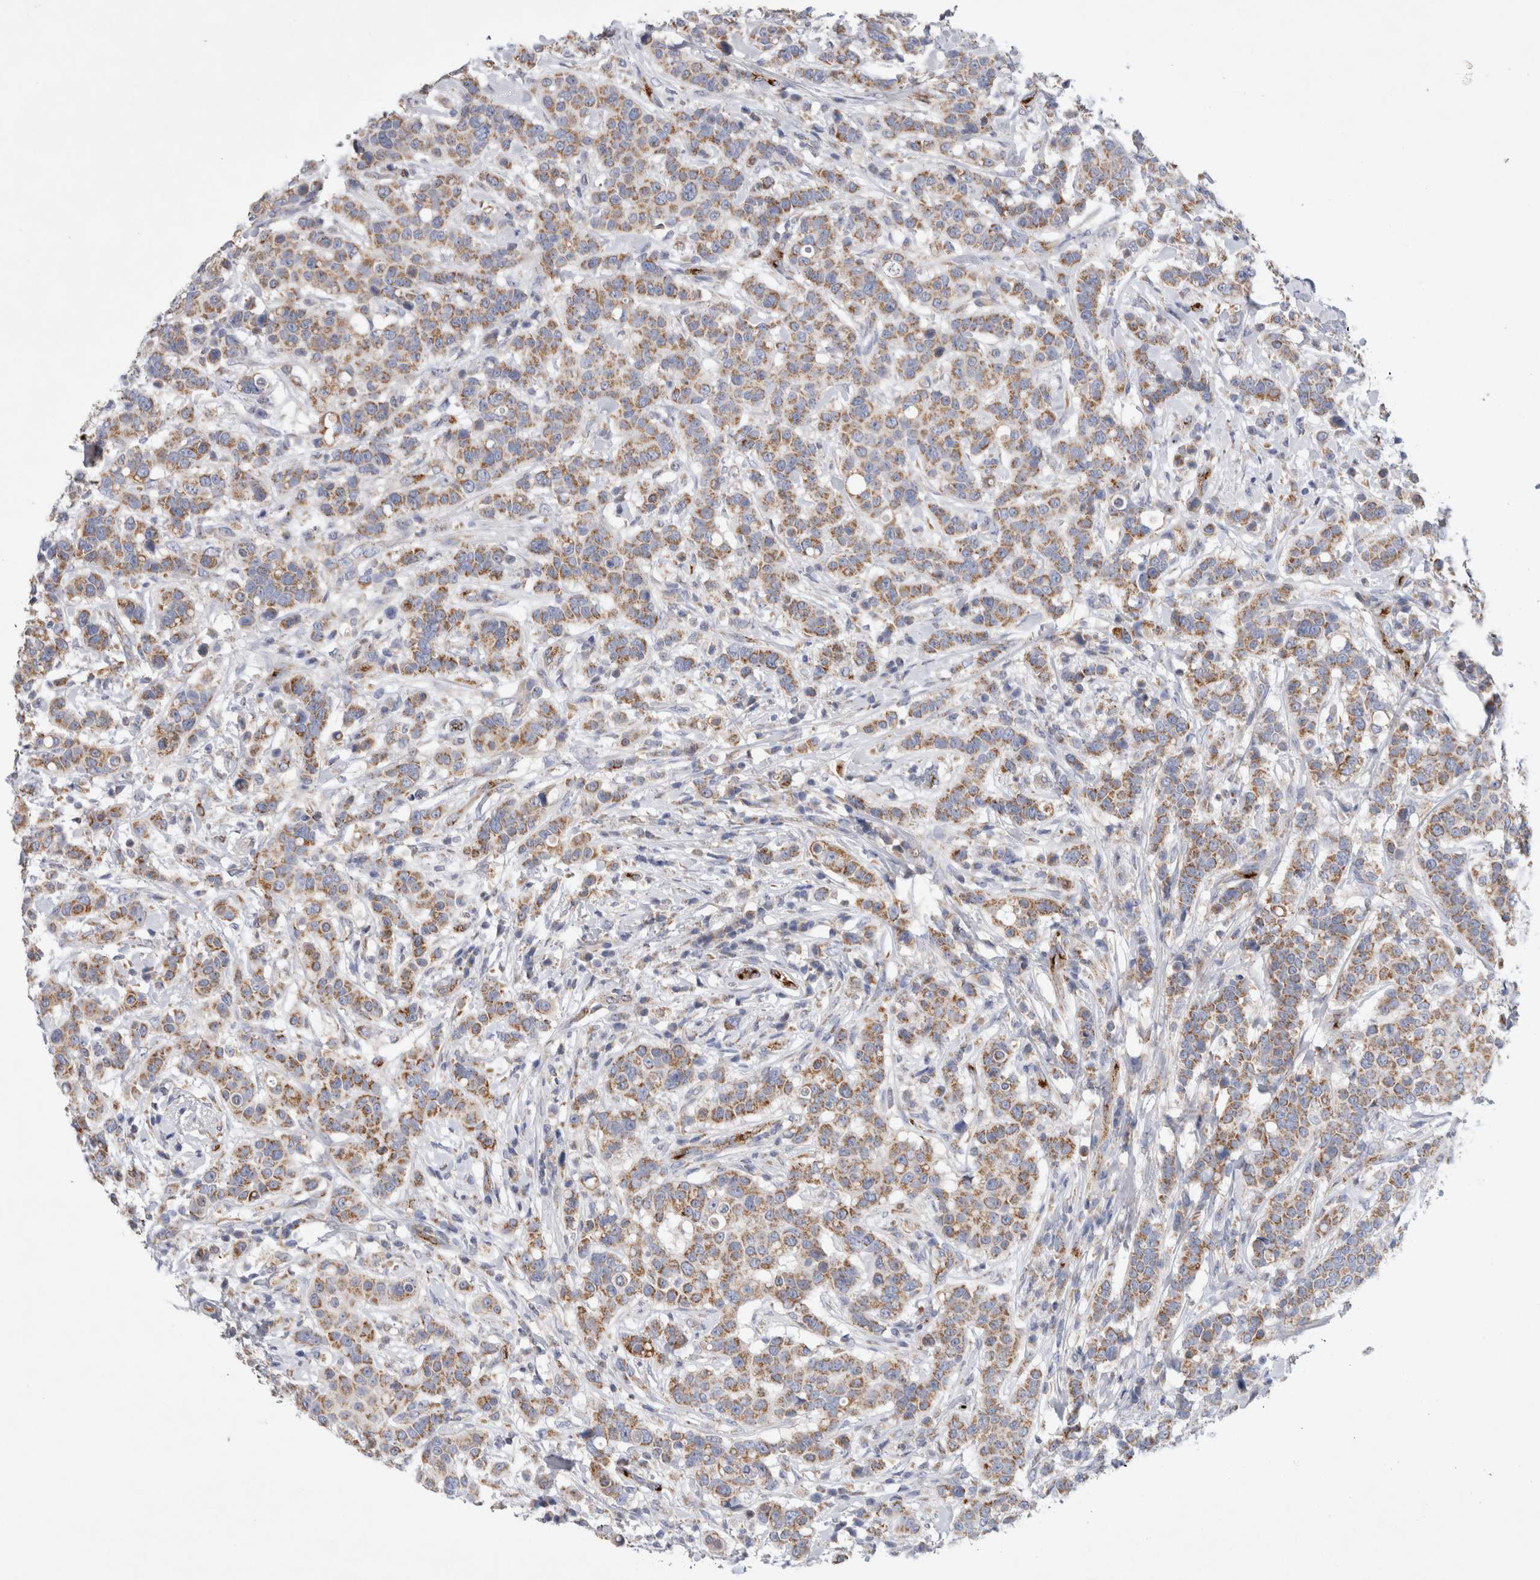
{"staining": {"intensity": "moderate", "quantity": ">75%", "location": "cytoplasmic/membranous"}, "tissue": "breast cancer", "cell_type": "Tumor cells", "image_type": "cancer", "snomed": [{"axis": "morphology", "description": "Duct carcinoma"}, {"axis": "topography", "description": "Breast"}], "caption": "Breast cancer stained with DAB immunohistochemistry (IHC) exhibits medium levels of moderate cytoplasmic/membranous staining in about >75% of tumor cells.", "gene": "IARS2", "patient": {"sex": "female", "age": 27}}